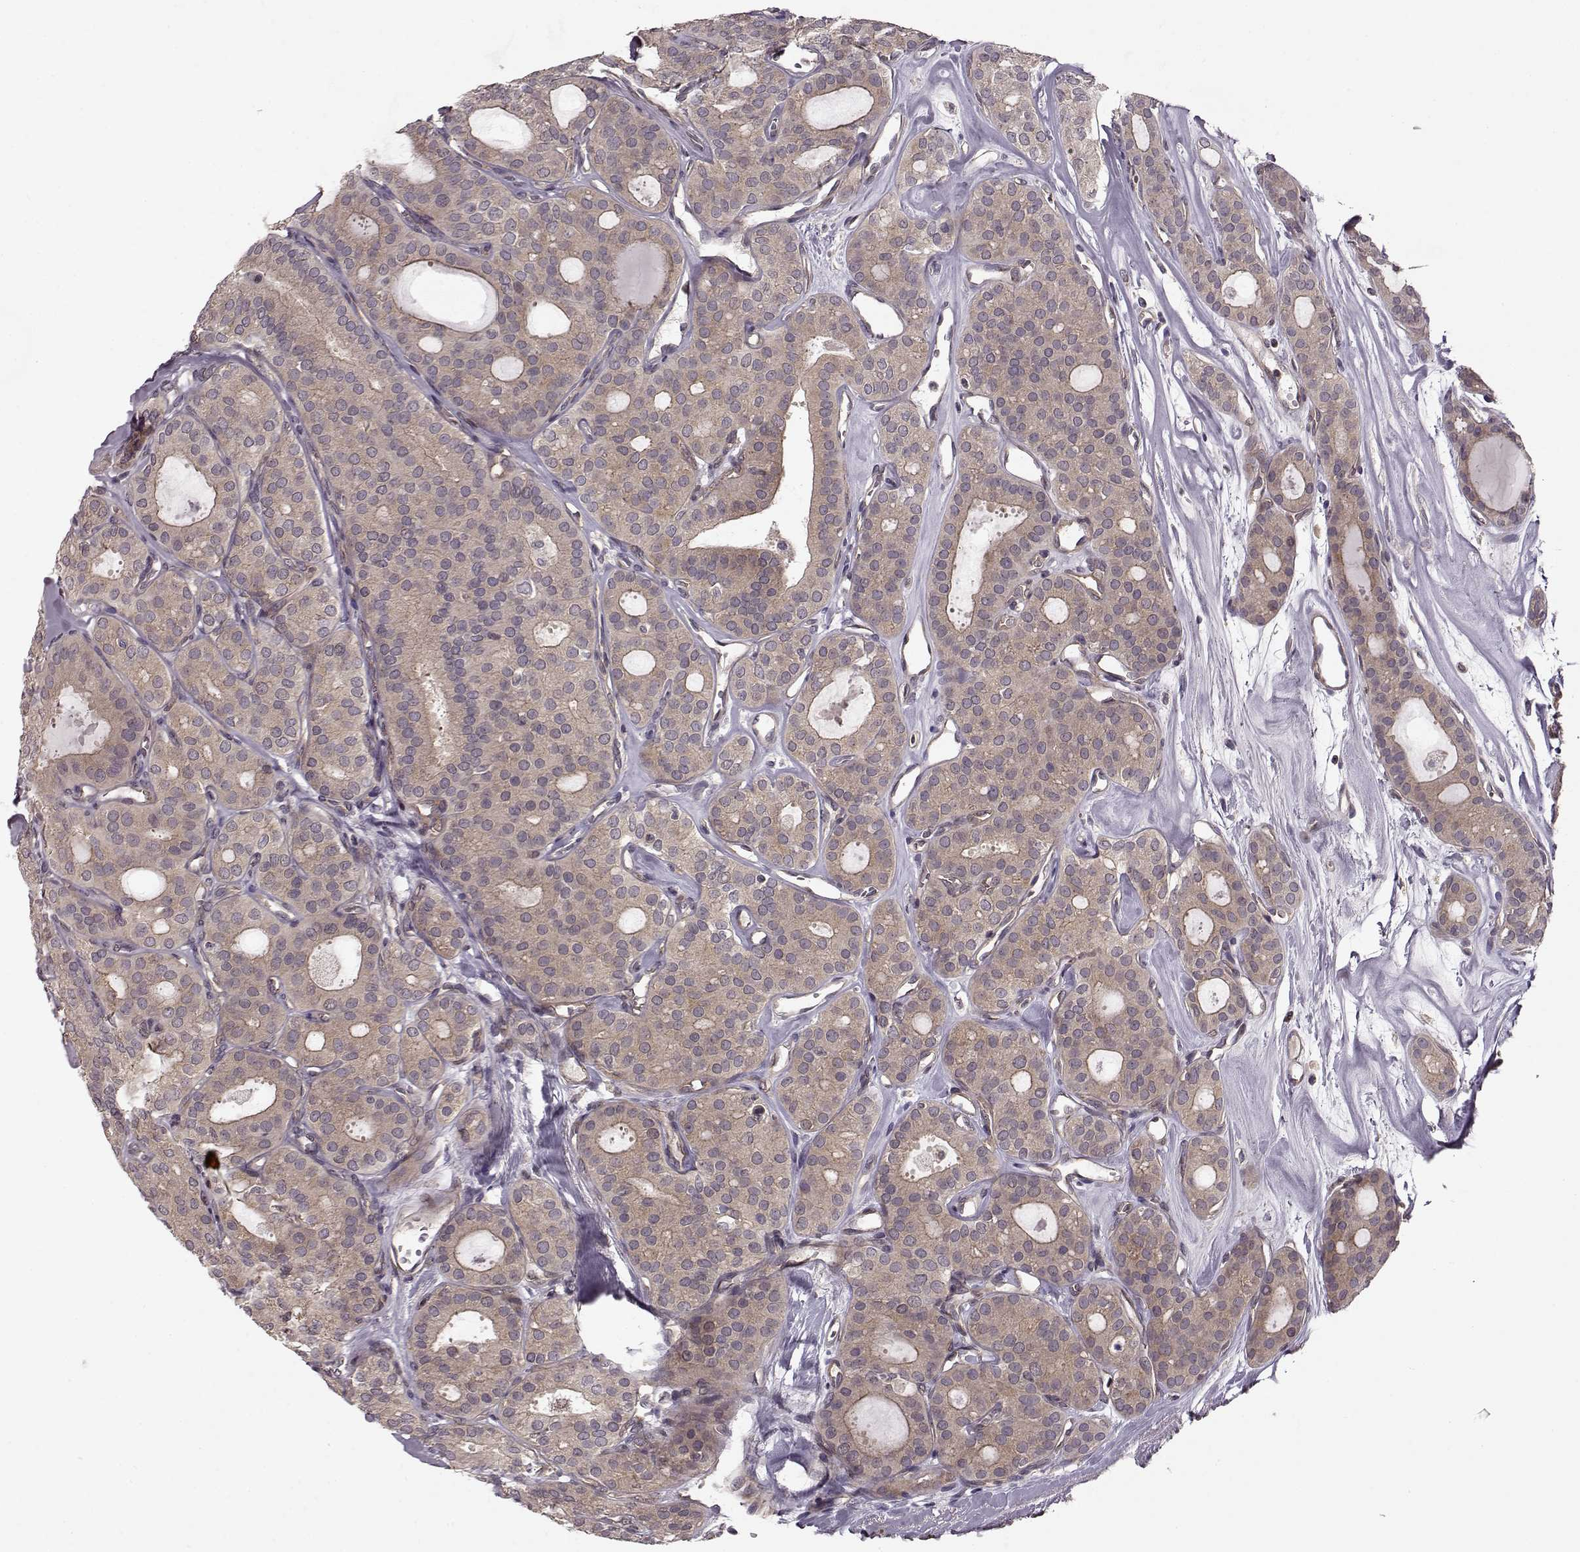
{"staining": {"intensity": "weak", "quantity": "25%-75%", "location": "cytoplasmic/membranous"}, "tissue": "thyroid cancer", "cell_type": "Tumor cells", "image_type": "cancer", "snomed": [{"axis": "morphology", "description": "Follicular adenoma carcinoma, NOS"}, {"axis": "topography", "description": "Thyroid gland"}], "caption": "IHC of follicular adenoma carcinoma (thyroid) reveals low levels of weak cytoplasmic/membranous positivity in approximately 25%-75% of tumor cells.", "gene": "SLAIN2", "patient": {"sex": "male", "age": 75}}